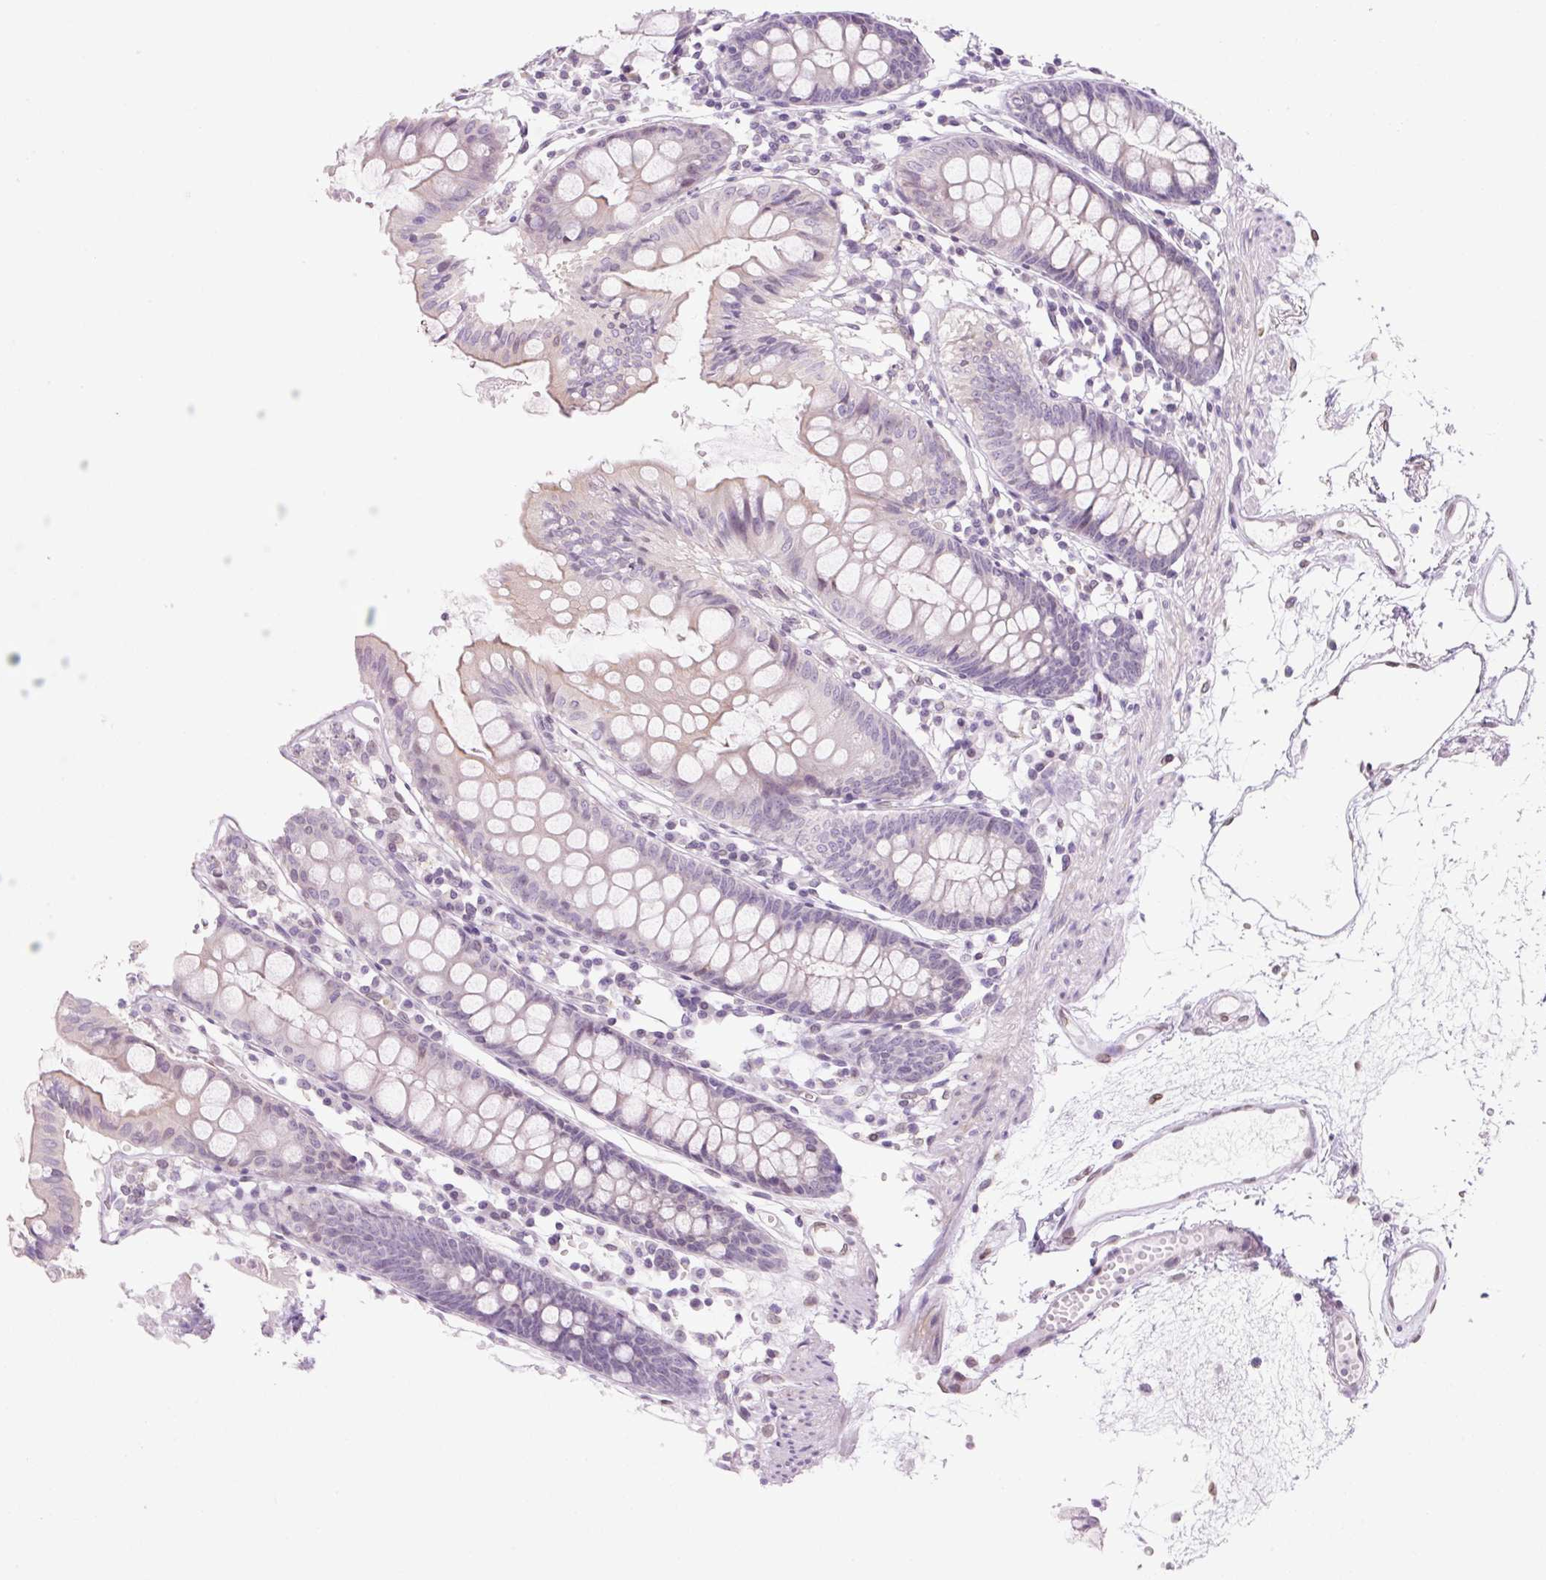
{"staining": {"intensity": "weak", "quantity": ">75%", "location": "nuclear"}, "tissue": "colon", "cell_type": "Endothelial cells", "image_type": "normal", "snomed": [{"axis": "morphology", "description": "Normal tissue, NOS"}, {"axis": "topography", "description": "Colon"}], "caption": "Human colon stained for a protein (brown) demonstrates weak nuclear positive staining in approximately >75% of endothelial cells.", "gene": "SYNE3", "patient": {"sex": "female", "age": 84}}